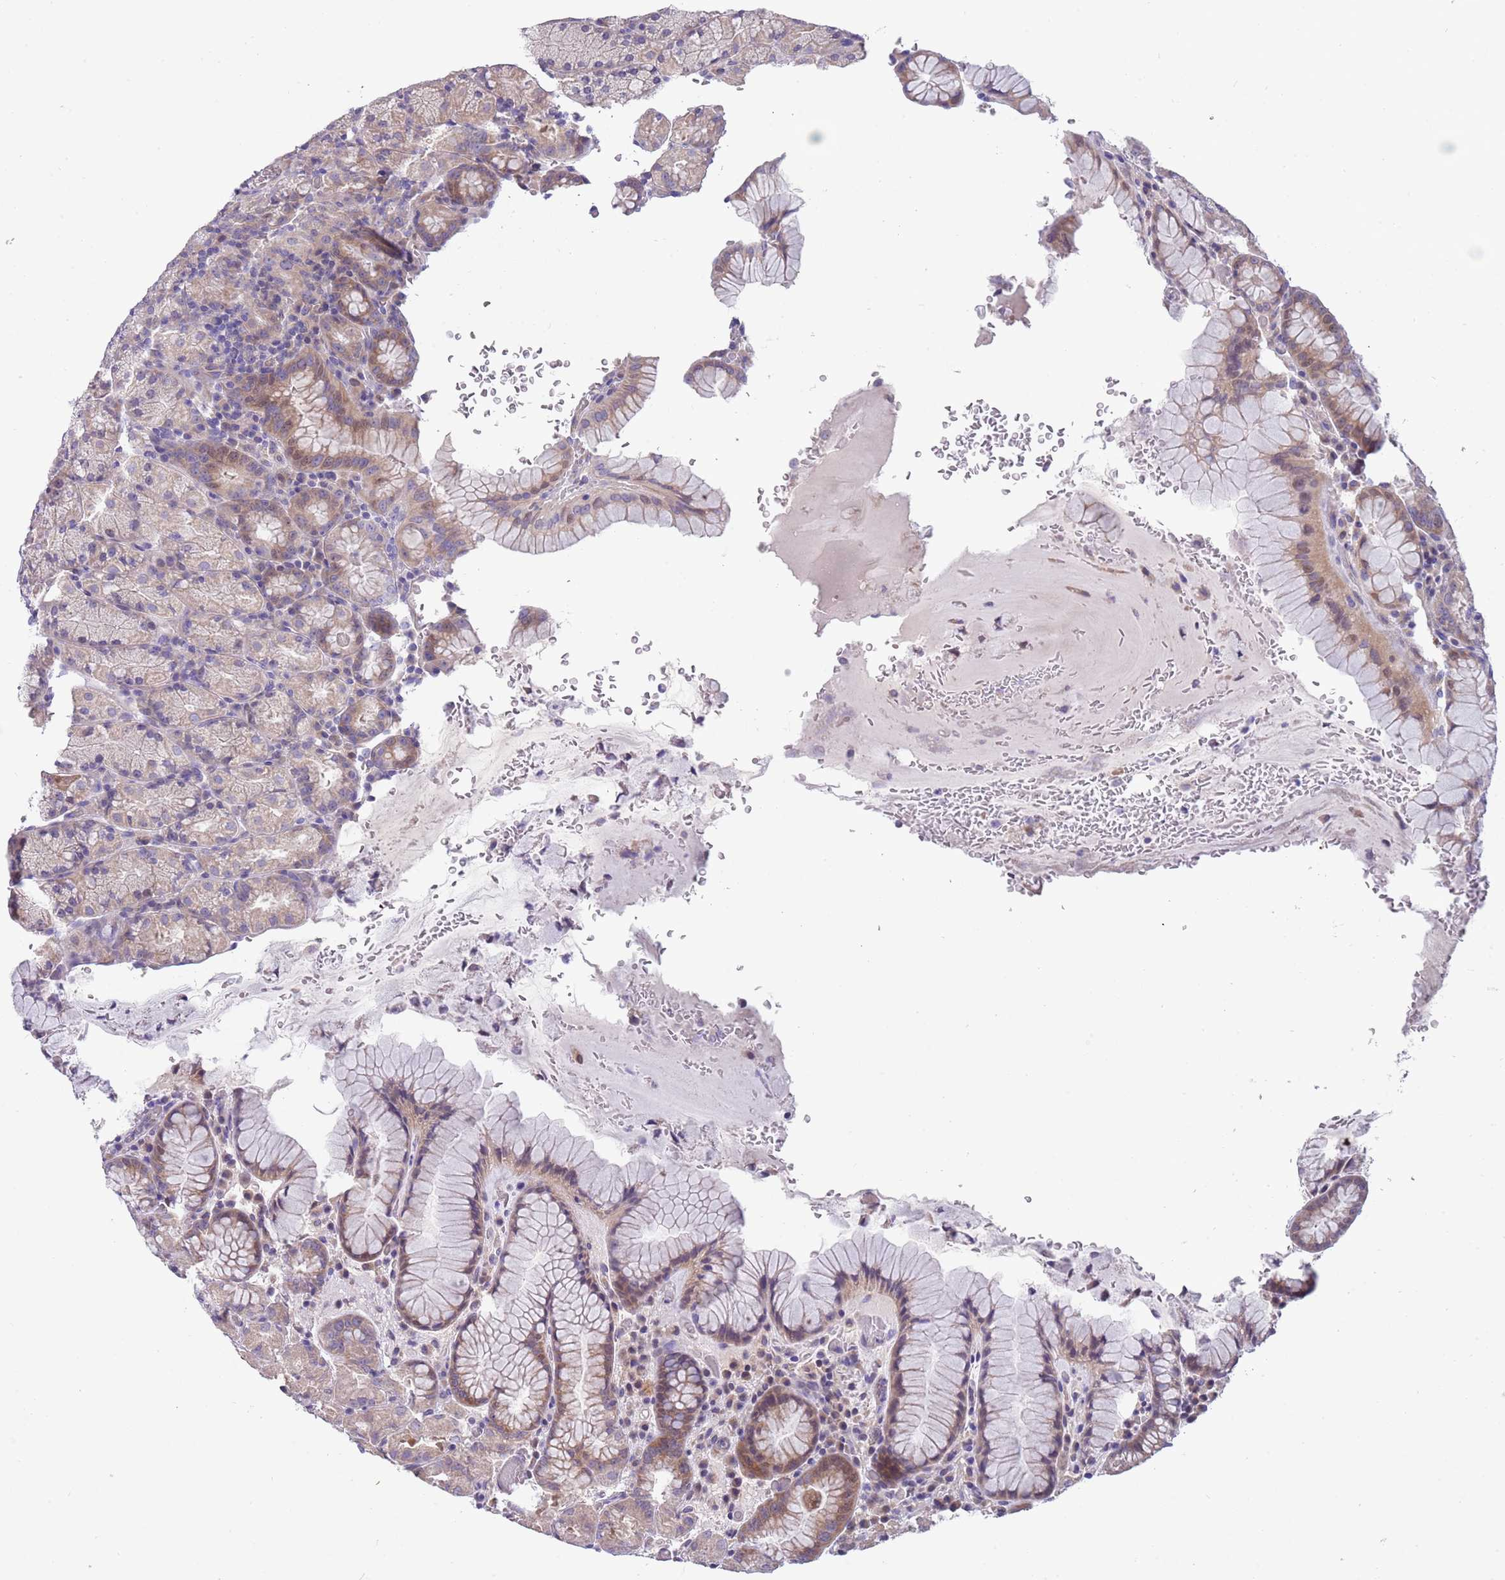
{"staining": {"intensity": "weak", "quantity": ">75%", "location": "cytoplasmic/membranous"}, "tissue": "stomach", "cell_type": "Glandular cells", "image_type": "normal", "snomed": [{"axis": "morphology", "description": "Normal tissue, NOS"}, {"axis": "topography", "description": "Stomach, upper"}, {"axis": "topography", "description": "Stomach, lower"}], "caption": "IHC staining of benign stomach, which demonstrates low levels of weak cytoplasmic/membranous staining in approximately >75% of glandular cells indicating weak cytoplasmic/membranous protein staining. The staining was performed using DAB (3,3'-diaminobenzidine) (brown) for protein detection and nuclei were counterstained in hematoxylin (blue).", "gene": "CABYR", "patient": {"sex": "male", "age": 80}}